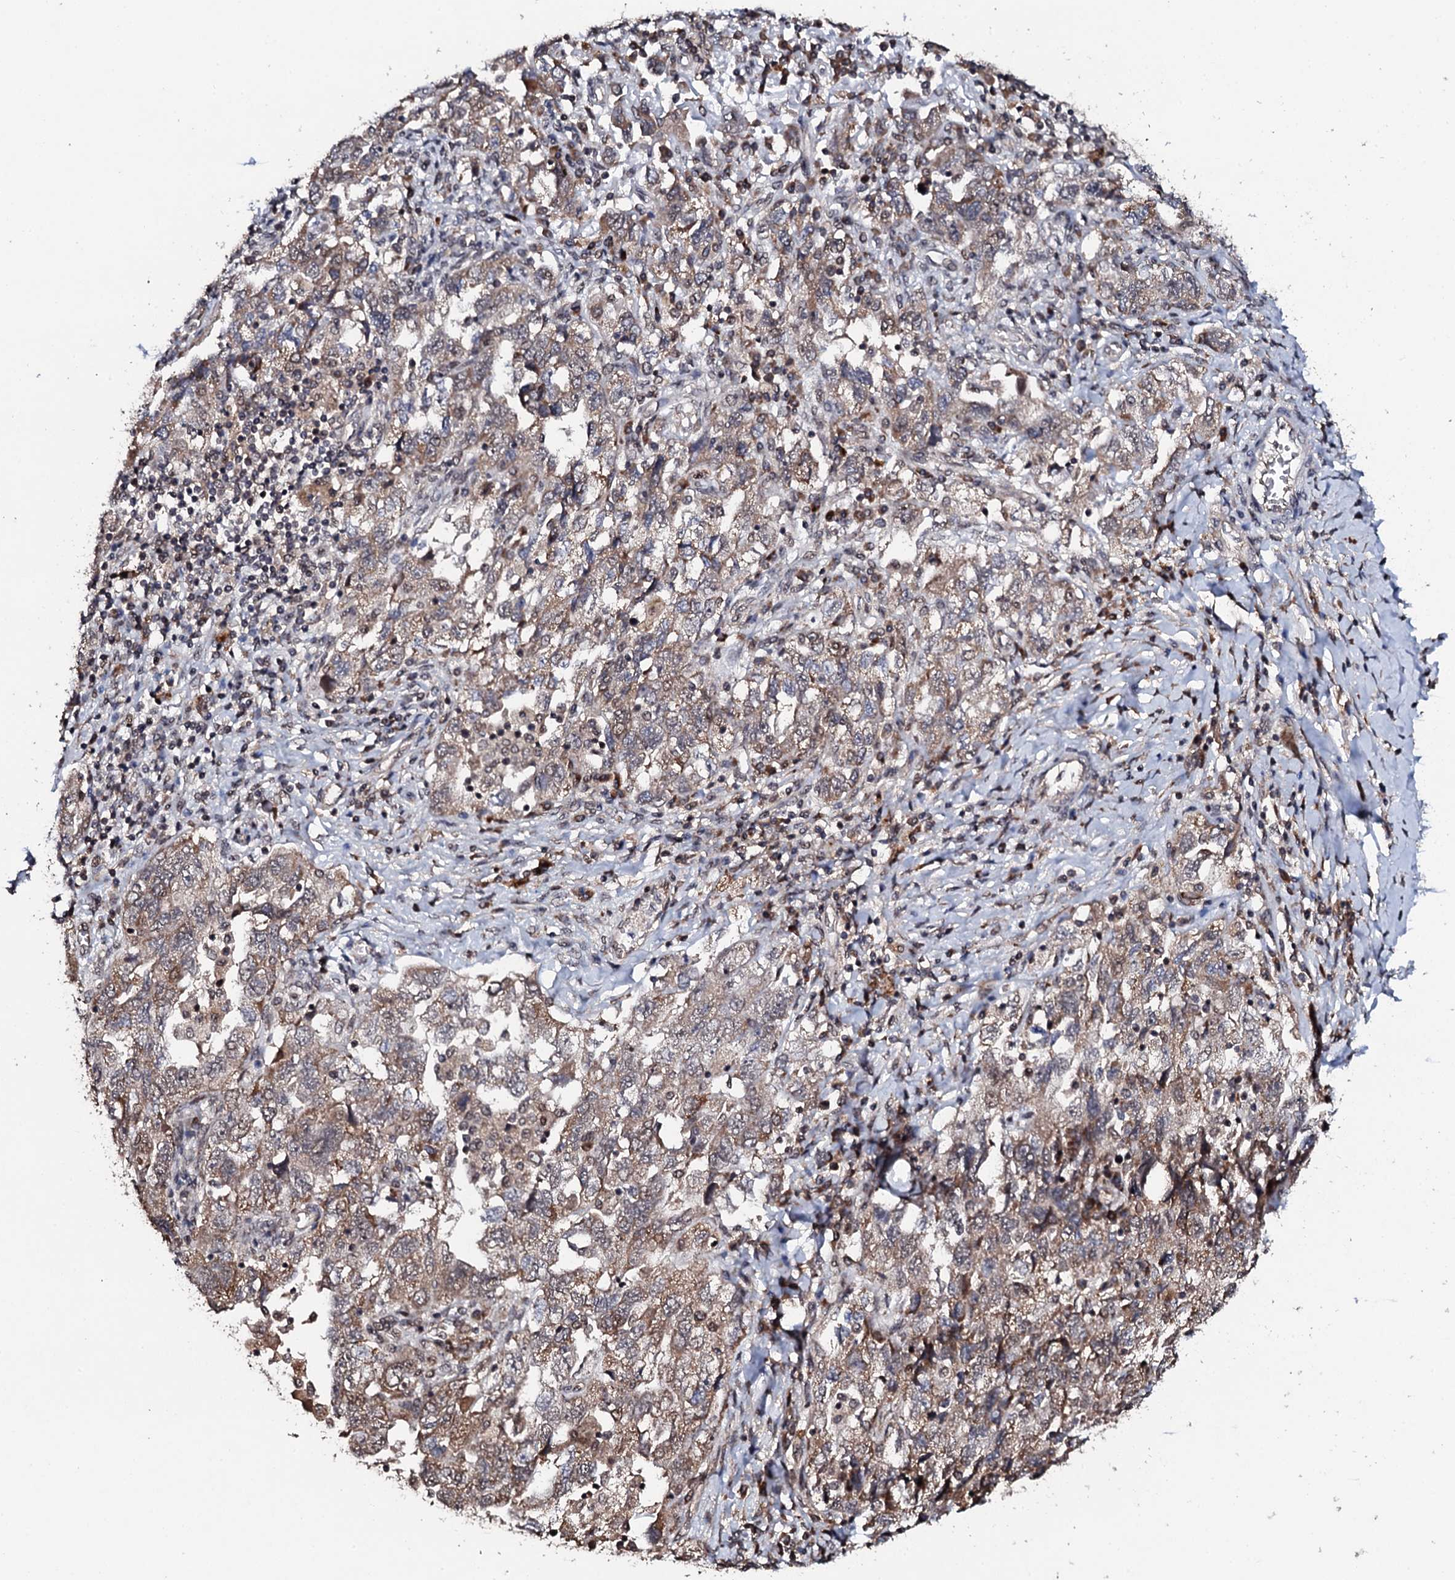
{"staining": {"intensity": "moderate", "quantity": "25%-75%", "location": "cytoplasmic/membranous"}, "tissue": "ovarian cancer", "cell_type": "Tumor cells", "image_type": "cancer", "snomed": [{"axis": "morphology", "description": "Carcinoma, NOS"}, {"axis": "morphology", "description": "Cystadenocarcinoma, serous, NOS"}, {"axis": "topography", "description": "Ovary"}], "caption": "IHC micrograph of neoplastic tissue: ovarian carcinoma stained using IHC reveals medium levels of moderate protein expression localized specifically in the cytoplasmic/membranous of tumor cells, appearing as a cytoplasmic/membranous brown color.", "gene": "FAM111A", "patient": {"sex": "female", "age": 69}}